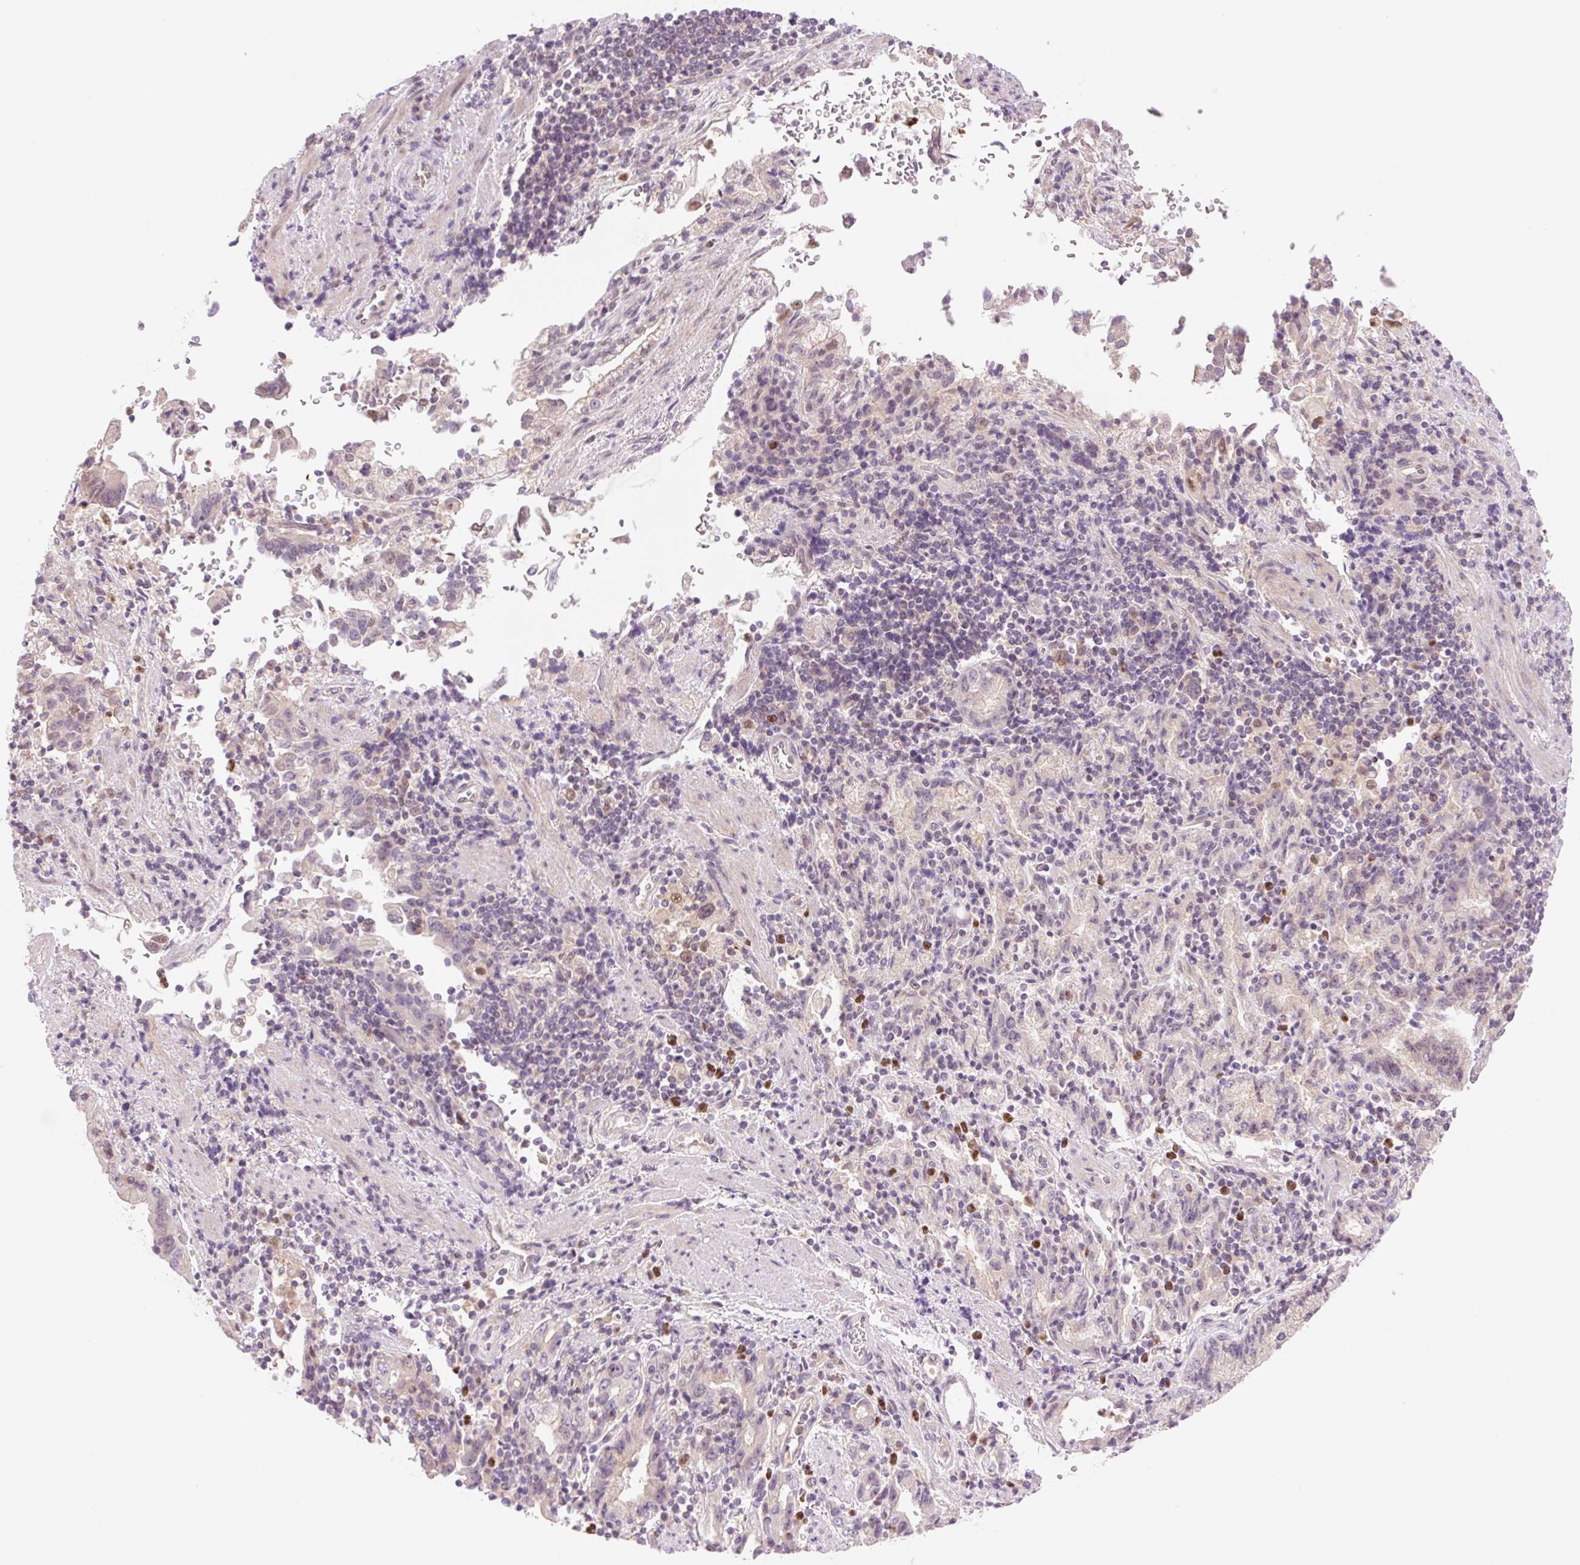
{"staining": {"intensity": "moderate", "quantity": "25%-75%", "location": "nuclear"}, "tissue": "stomach cancer", "cell_type": "Tumor cells", "image_type": "cancer", "snomed": [{"axis": "morphology", "description": "Adenocarcinoma, NOS"}, {"axis": "topography", "description": "Stomach"}], "caption": "Adenocarcinoma (stomach) tissue shows moderate nuclear expression in about 25%-75% of tumor cells The staining is performed using DAB brown chromogen to label protein expression. The nuclei are counter-stained blue using hematoxylin.", "gene": "HEBP1", "patient": {"sex": "male", "age": 62}}